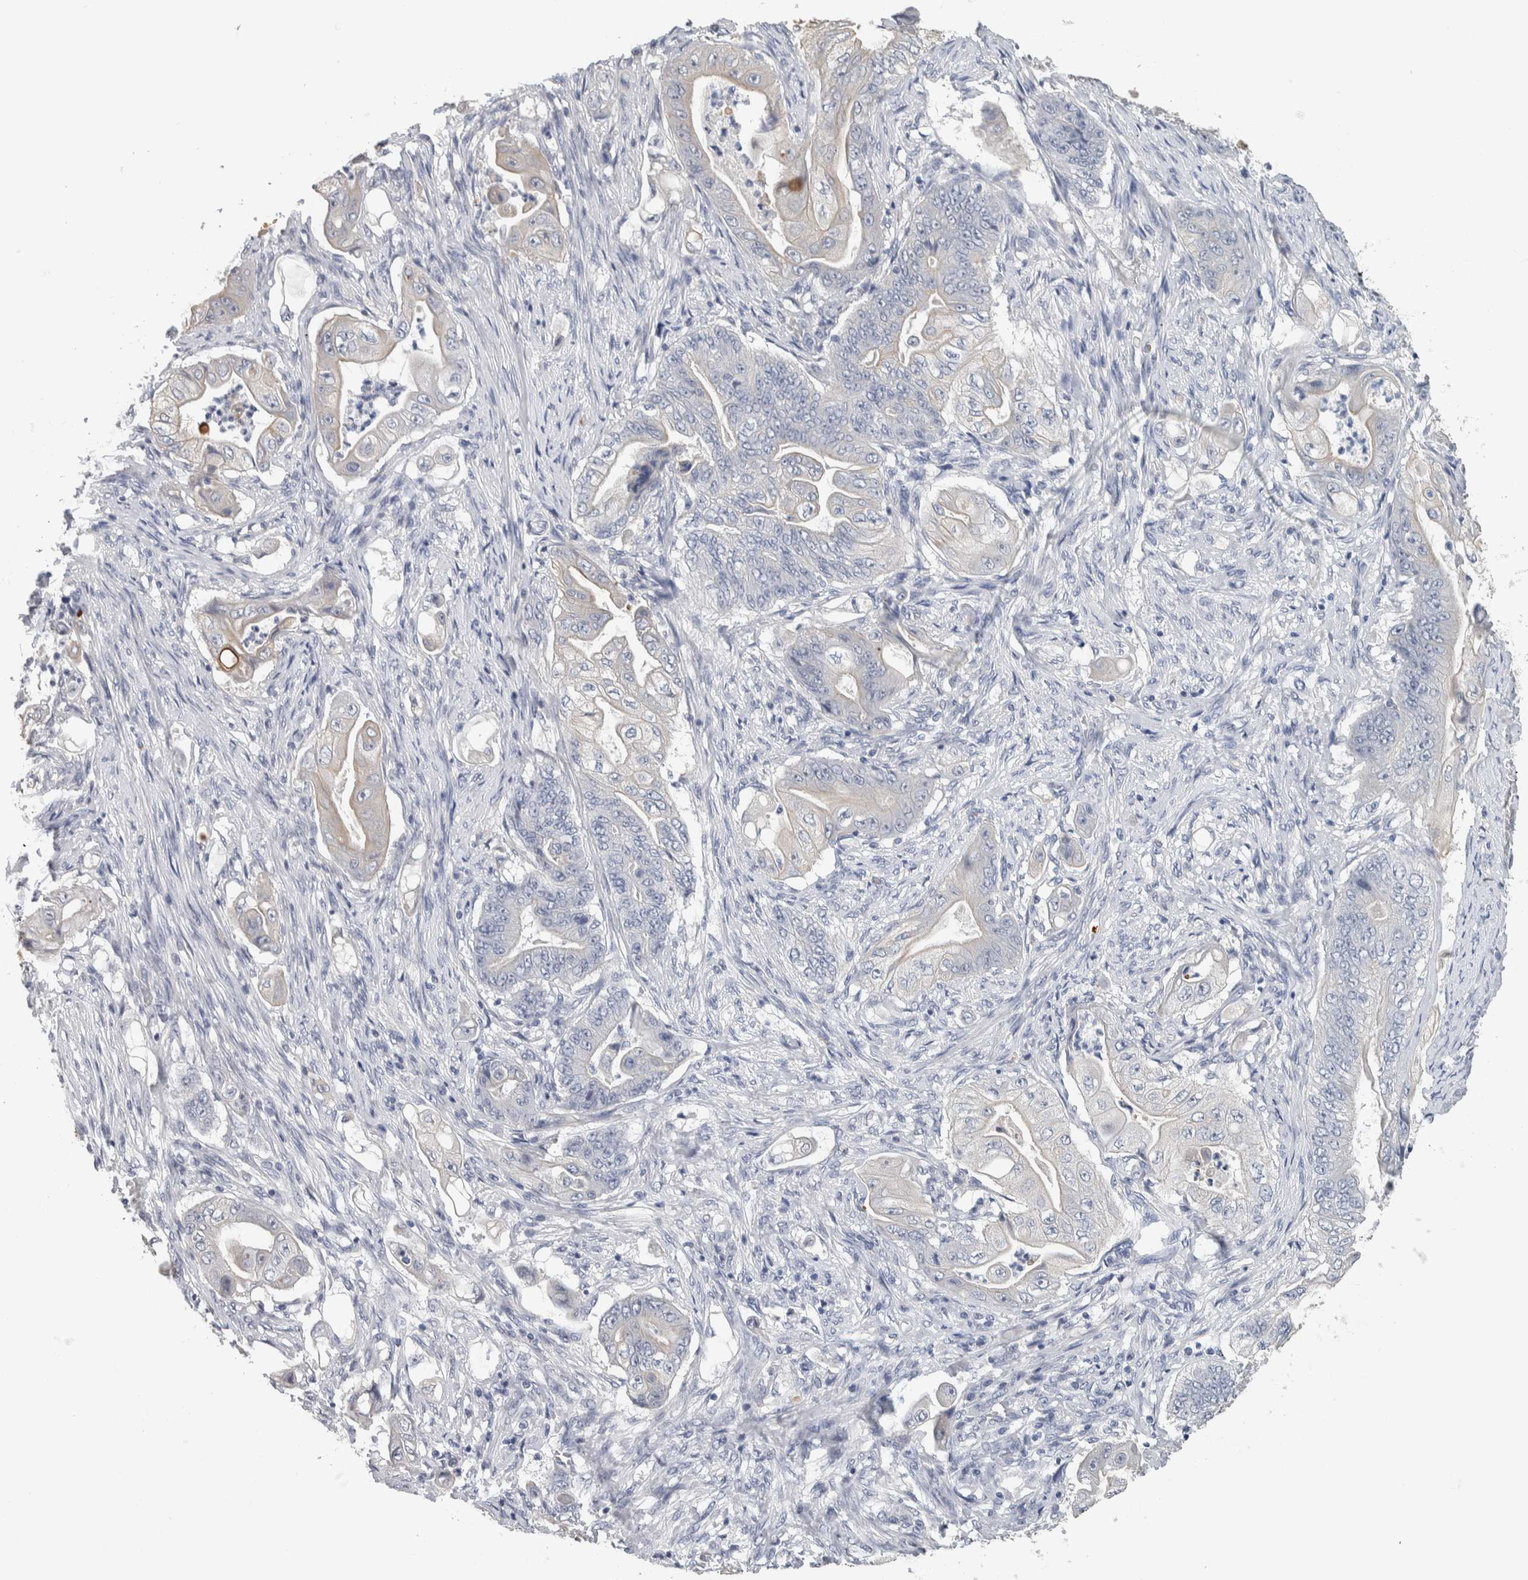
{"staining": {"intensity": "weak", "quantity": "<25%", "location": "cytoplasmic/membranous"}, "tissue": "stomach cancer", "cell_type": "Tumor cells", "image_type": "cancer", "snomed": [{"axis": "morphology", "description": "Adenocarcinoma, NOS"}, {"axis": "topography", "description": "Stomach"}], "caption": "Tumor cells show no significant protein staining in adenocarcinoma (stomach).", "gene": "NEFM", "patient": {"sex": "female", "age": 73}}